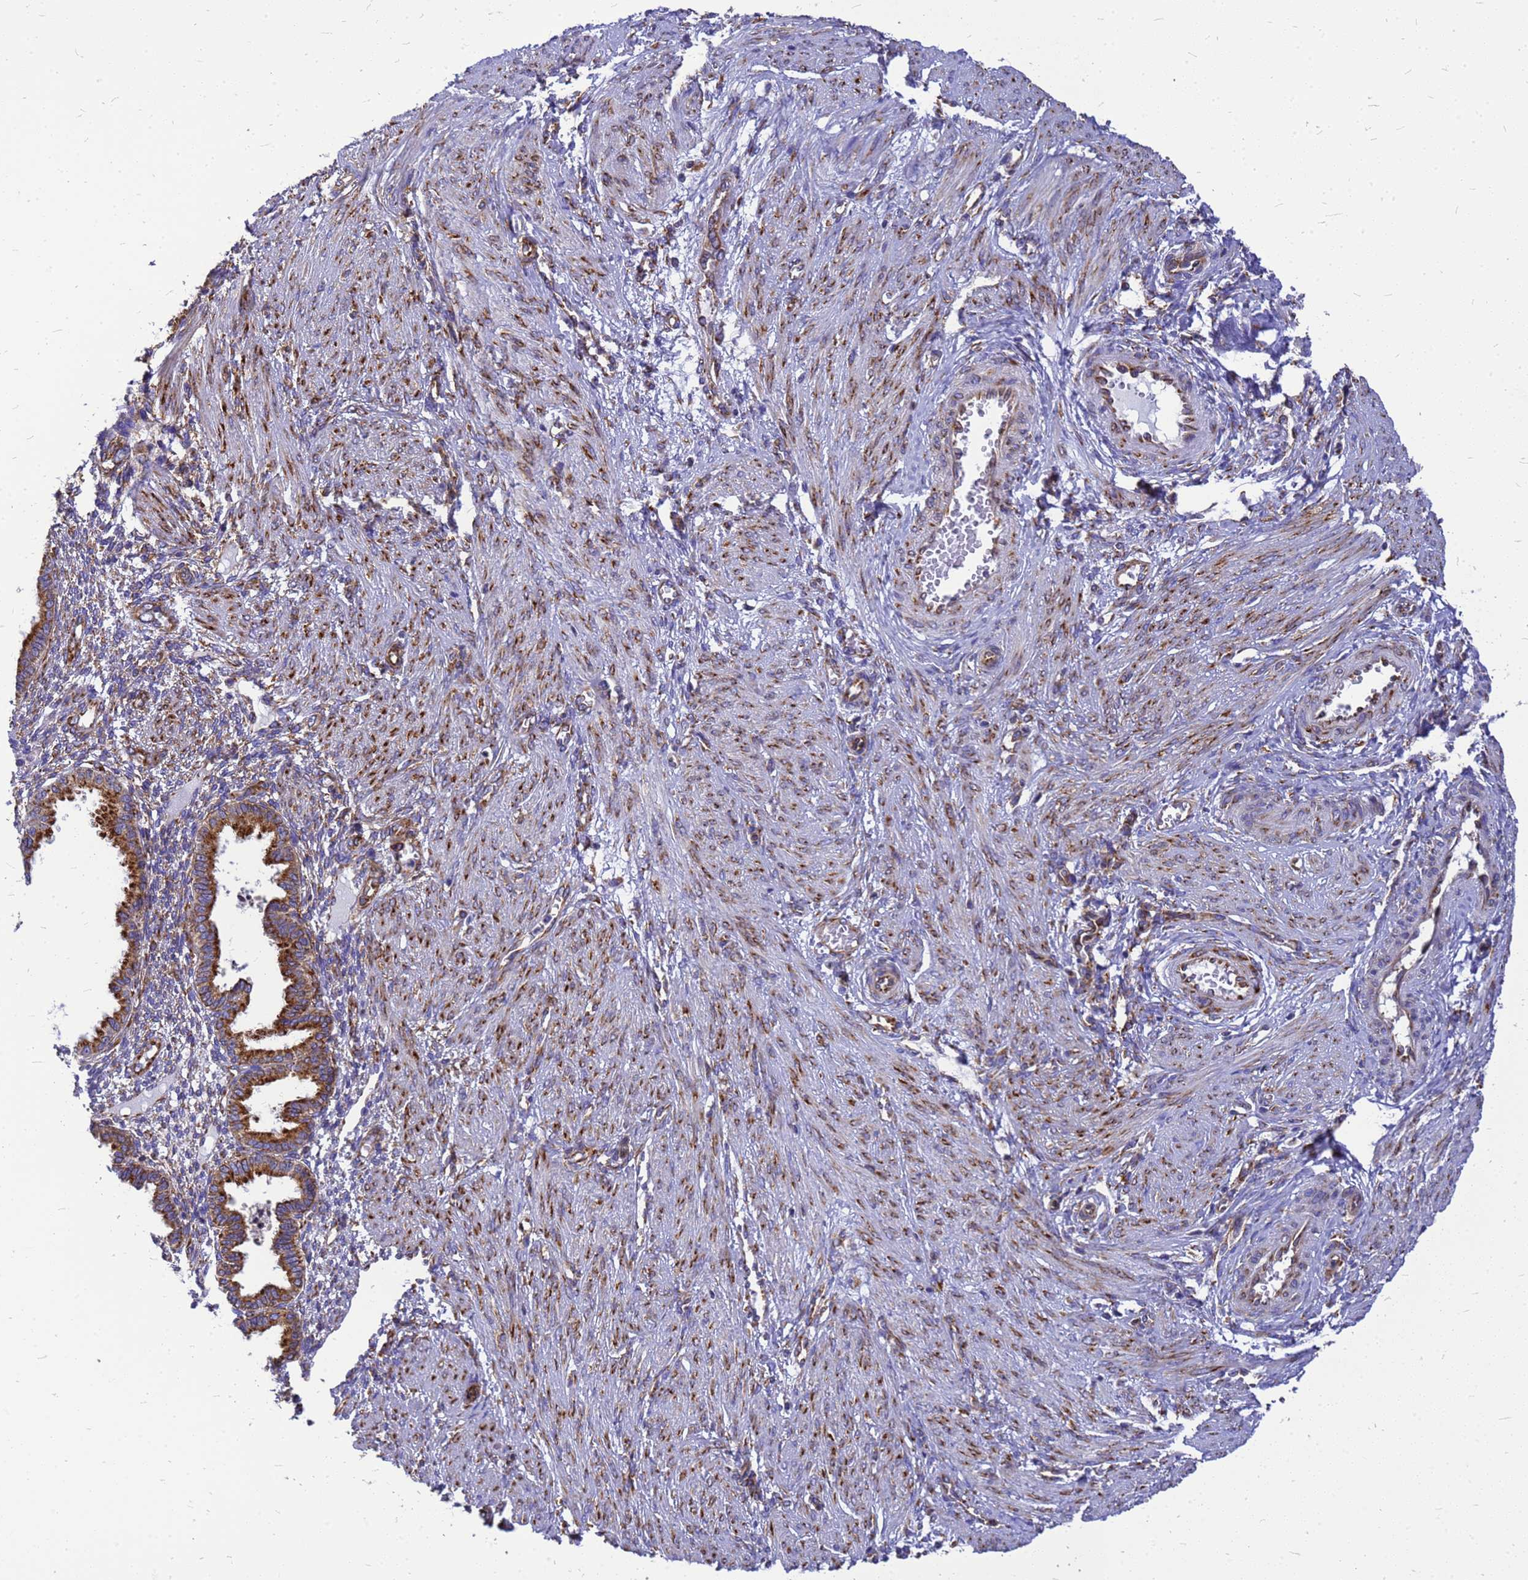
{"staining": {"intensity": "moderate", "quantity": "25%-75%", "location": "cytoplasmic/membranous"}, "tissue": "endometrium", "cell_type": "Cells in endometrial stroma", "image_type": "normal", "snomed": [{"axis": "morphology", "description": "Normal tissue, NOS"}, {"axis": "topography", "description": "Endometrium"}], "caption": "Immunohistochemistry (IHC) staining of normal endometrium, which shows medium levels of moderate cytoplasmic/membranous positivity in approximately 25%-75% of cells in endometrial stroma indicating moderate cytoplasmic/membranous protein staining. The staining was performed using DAB (3,3'-diaminobenzidine) (brown) for protein detection and nuclei were counterstained in hematoxylin (blue).", "gene": "EEF1D", "patient": {"sex": "female", "age": 33}}